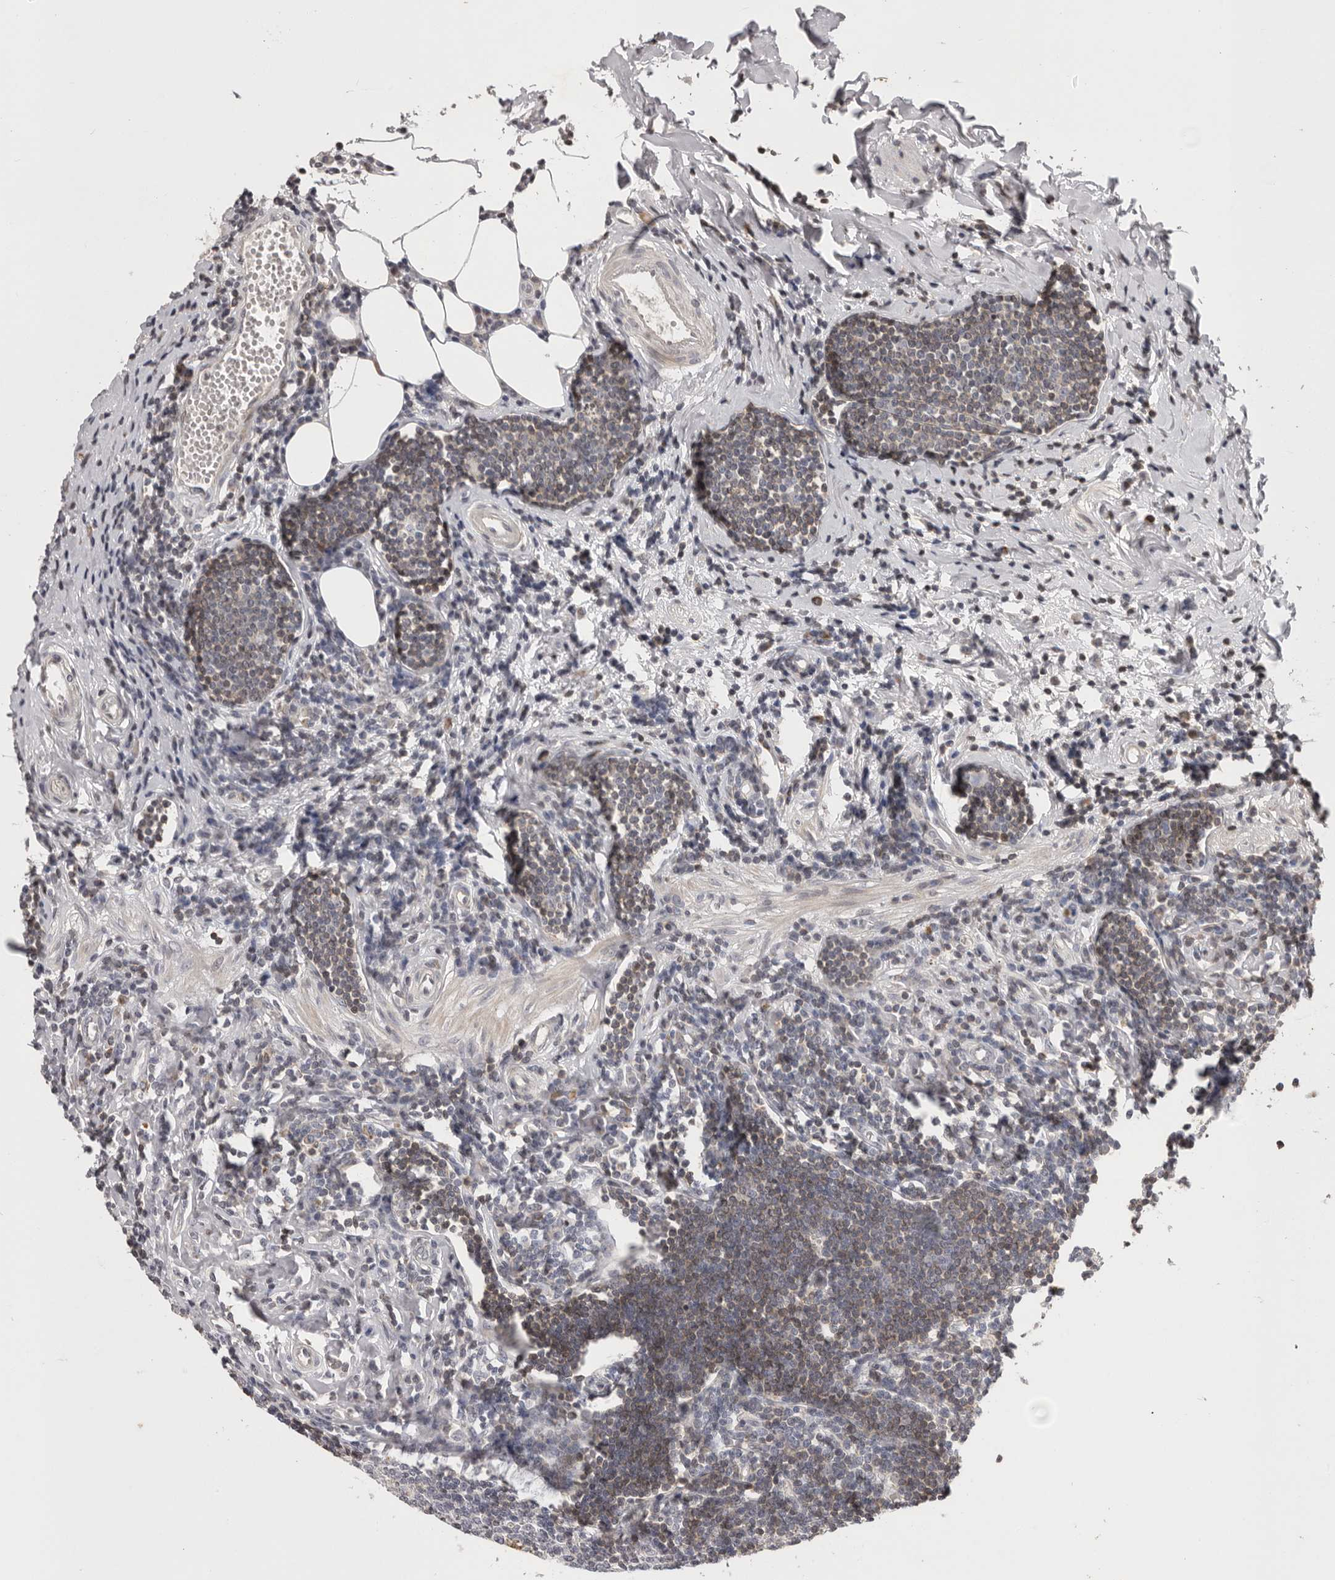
{"staining": {"intensity": "strong", "quantity": "<25%", "location": "cytoplasmic/membranous"}, "tissue": "appendix", "cell_type": "Glandular cells", "image_type": "normal", "snomed": [{"axis": "morphology", "description": "Normal tissue, NOS"}, {"axis": "topography", "description": "Appendix"}], "caption": "DAB immunohistochemical staining of unremarkable appendix demonstrates strong cytoplasmic/membranous protein expression in about <25% of glandular cells. (DAB = brown stain, brightfield microscopy at high magnification).", "gene": "AZIN1", "patient": {"sex": "female", "age": 54}}